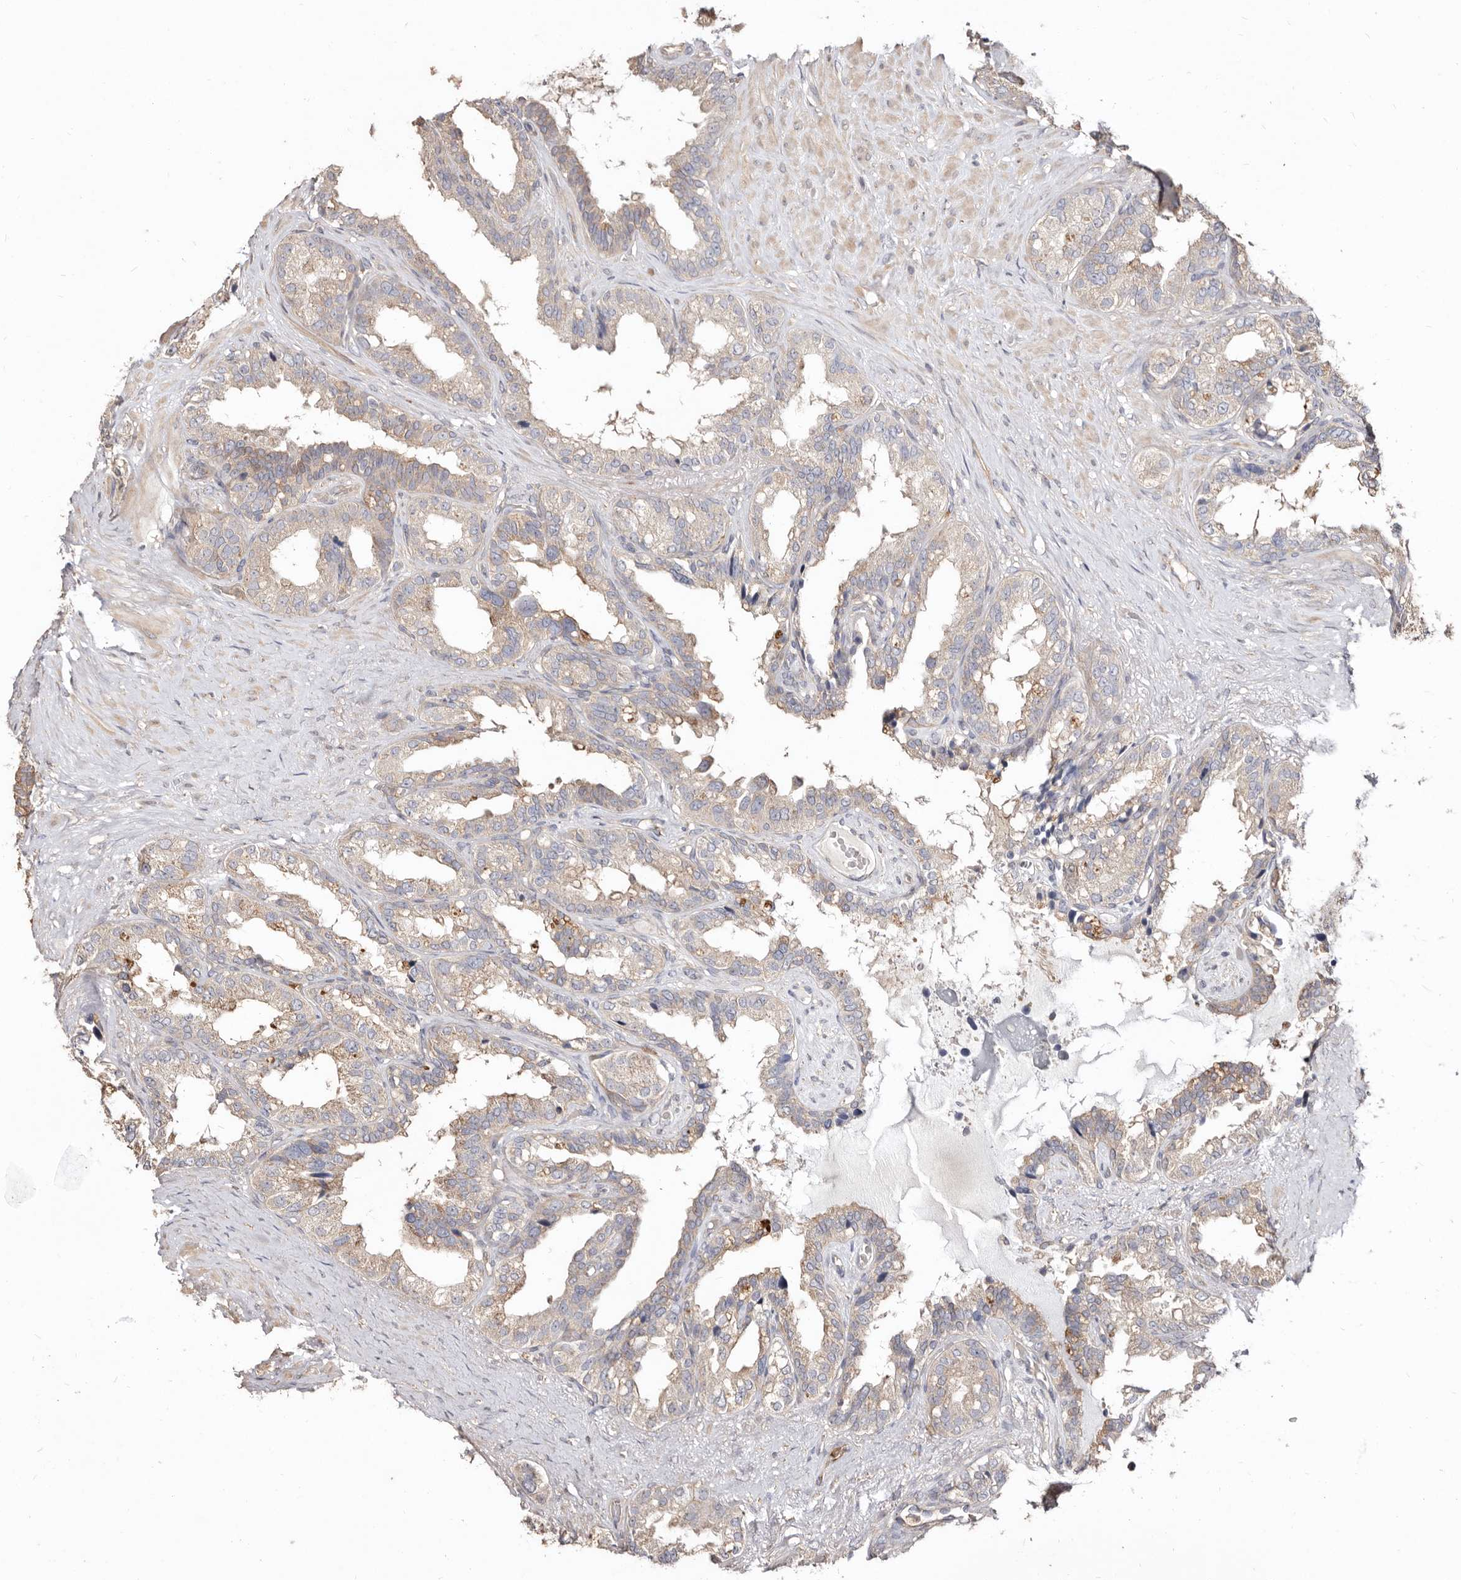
{"staining": {"intensity": "moderate", "quantity": "25%-75%", "location": "cytoplasmic/membranous"}, "tissue": "seminal vesicle", "cell_type": "Glandular cells", "image_type": "normal", "snomed": [{"axis": "morphology", "description": "Normal tissue, NOS"}, {"axis": "topography", "description": "Seminal veicle"}], "caption": "A histopathology image showing moderate cytoplasmic/membranous staining in about 25%-75% of glandular cells in unremarkable seminal vesicle, as visualized by brown immunohistochemical staining.", "gene": "LRRC25", "patient": {"sex": "male", "age": 80}}